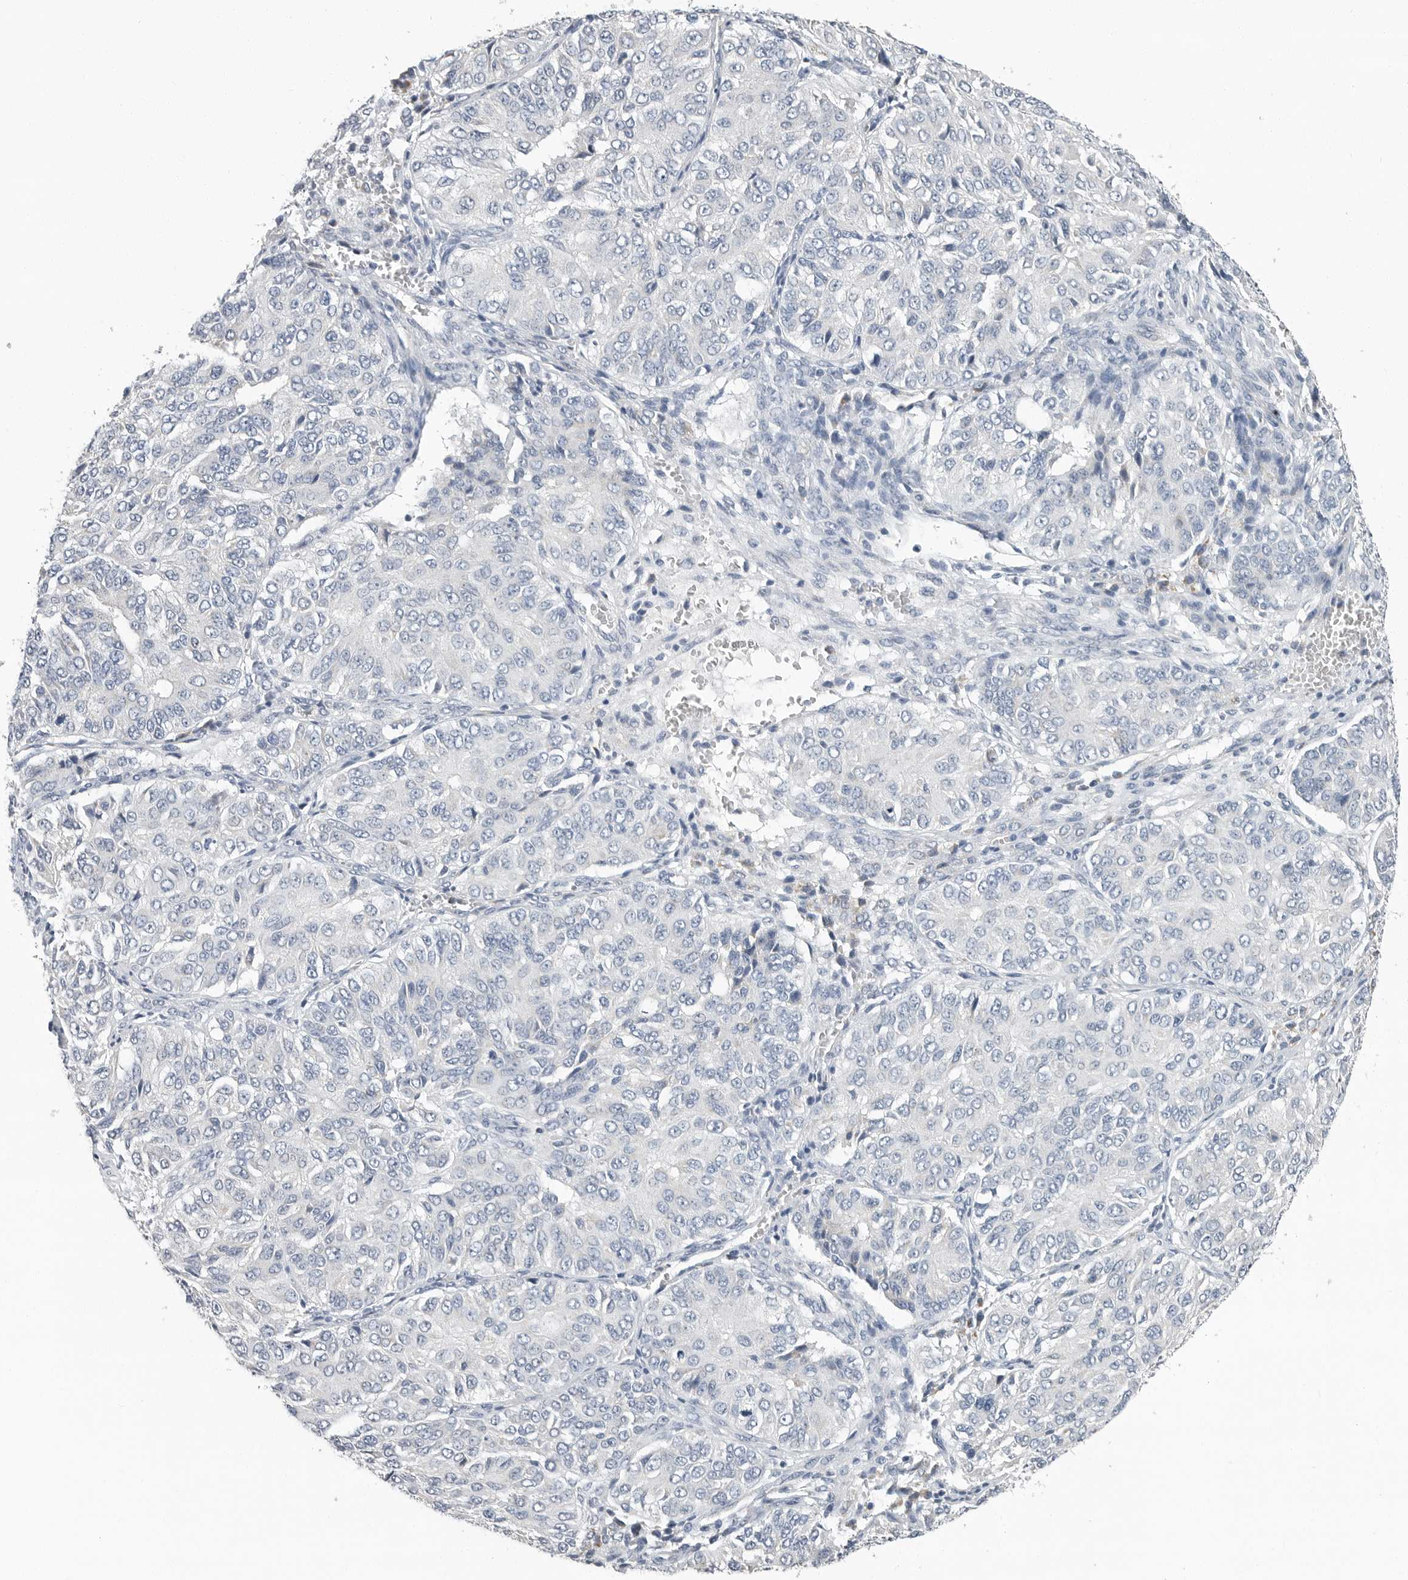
{"staining": {"intensity": "negative", "quantity": "none", "location": "none"}, "tissue": "ovarian cancer", "cell_type": "Tumor cells", "image_type": "cancer", "snomed": [{"axis": "morphology", "description": "Carcinoma, endometroid"}, {"axis": "topography", "description": "Ovary"}], "caption": "Ovarian cancer (endometroid carcinoma) was stained to show a protein in brown. There is no significant positivity in tumor cells. (IHC, brightfield microscopy, high magnification).", "gene": "PLN", "patient": {"sex": "female", "age": 51}}